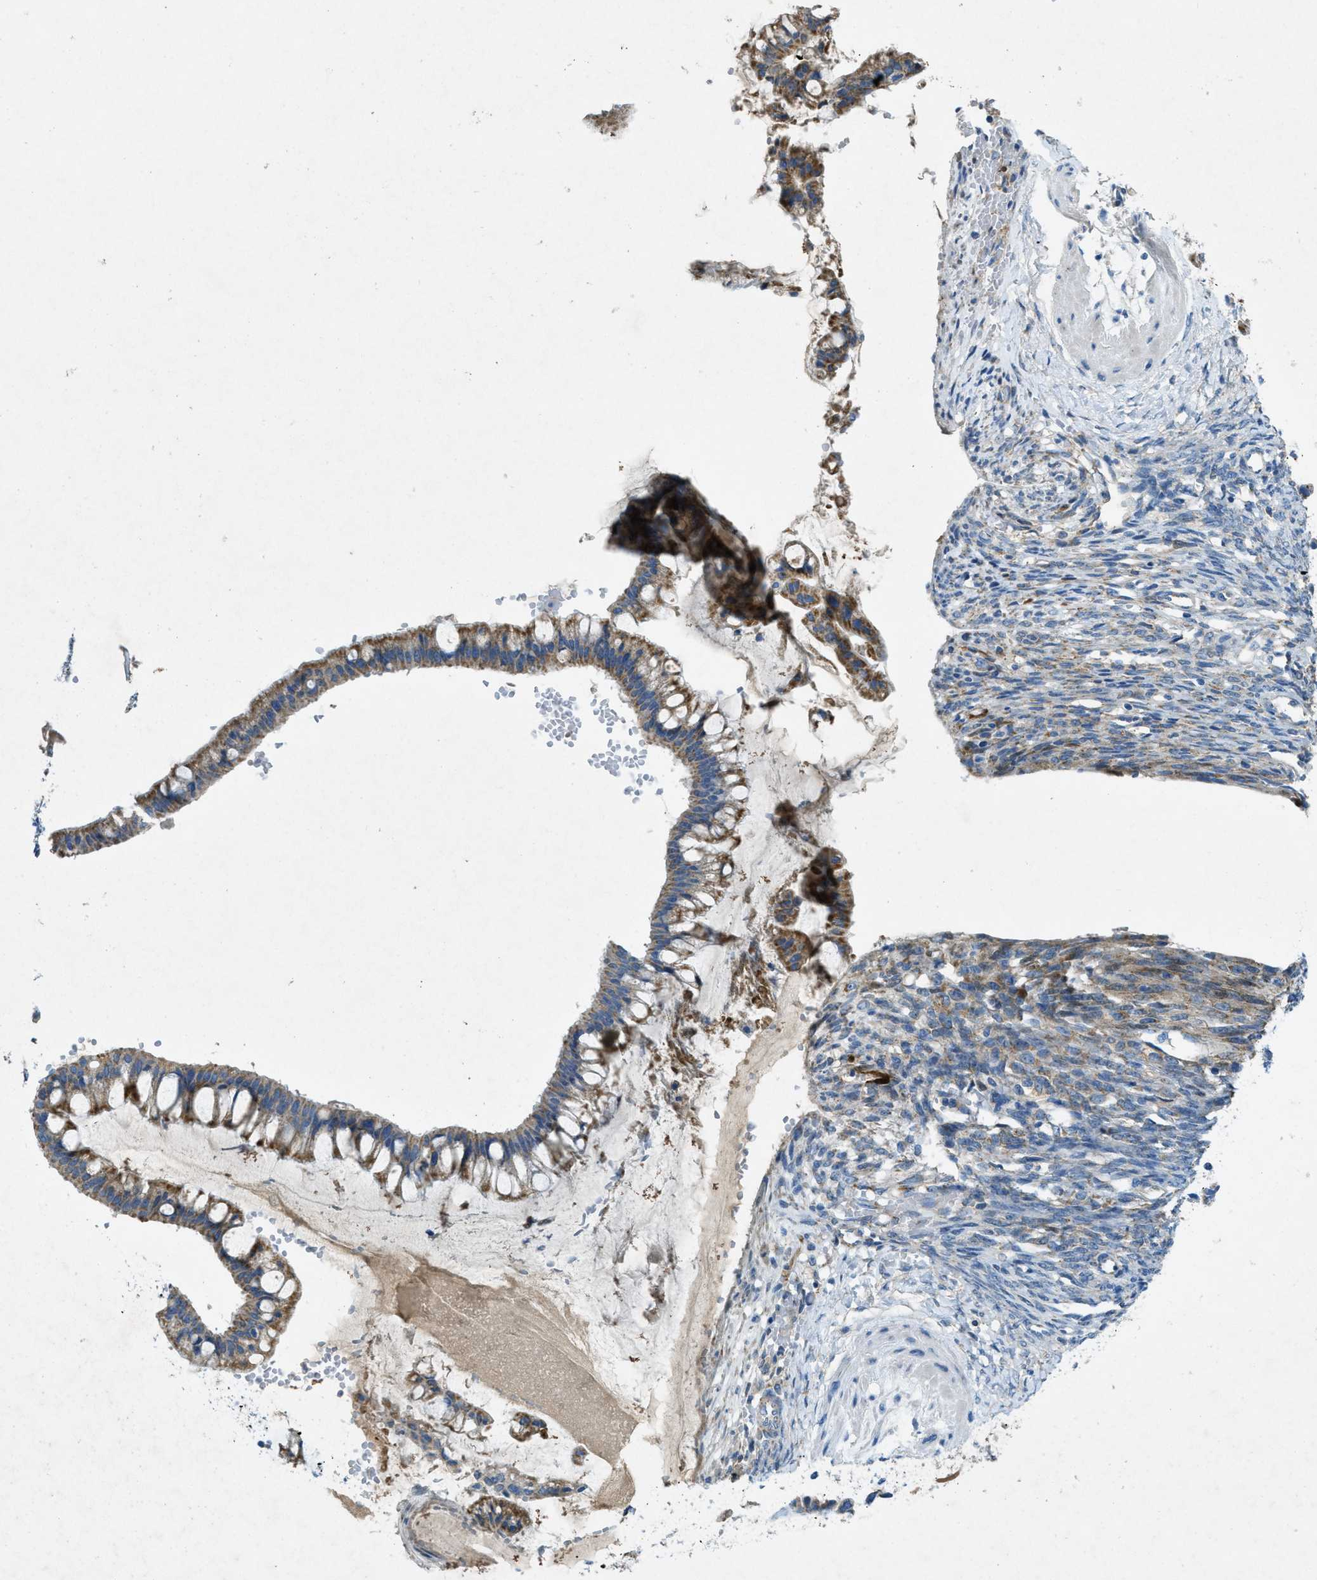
{"staining": {"intensity": "moderate", "quantity": ">75%", "location": "cytoplasmic/membranous"}, "tissue": "ovarian cancer", "cell_type": "Tumor cells", "image_type": "cancer", "snomed": [{"axis": "morphology", "description": "Cystadenocarcinoma, mucinous, NOS"}, {"axis": "topography", "description": "Ovary"}], "caption": "This is a histology image of IHC staining of mucinous cystadenocarcinoma (ovarian), which shows moderate staining in the cytoplasmic/membranous of tumor cells.", "gene": "CYGB", "patient": {"sex": "female", "age": 73}}